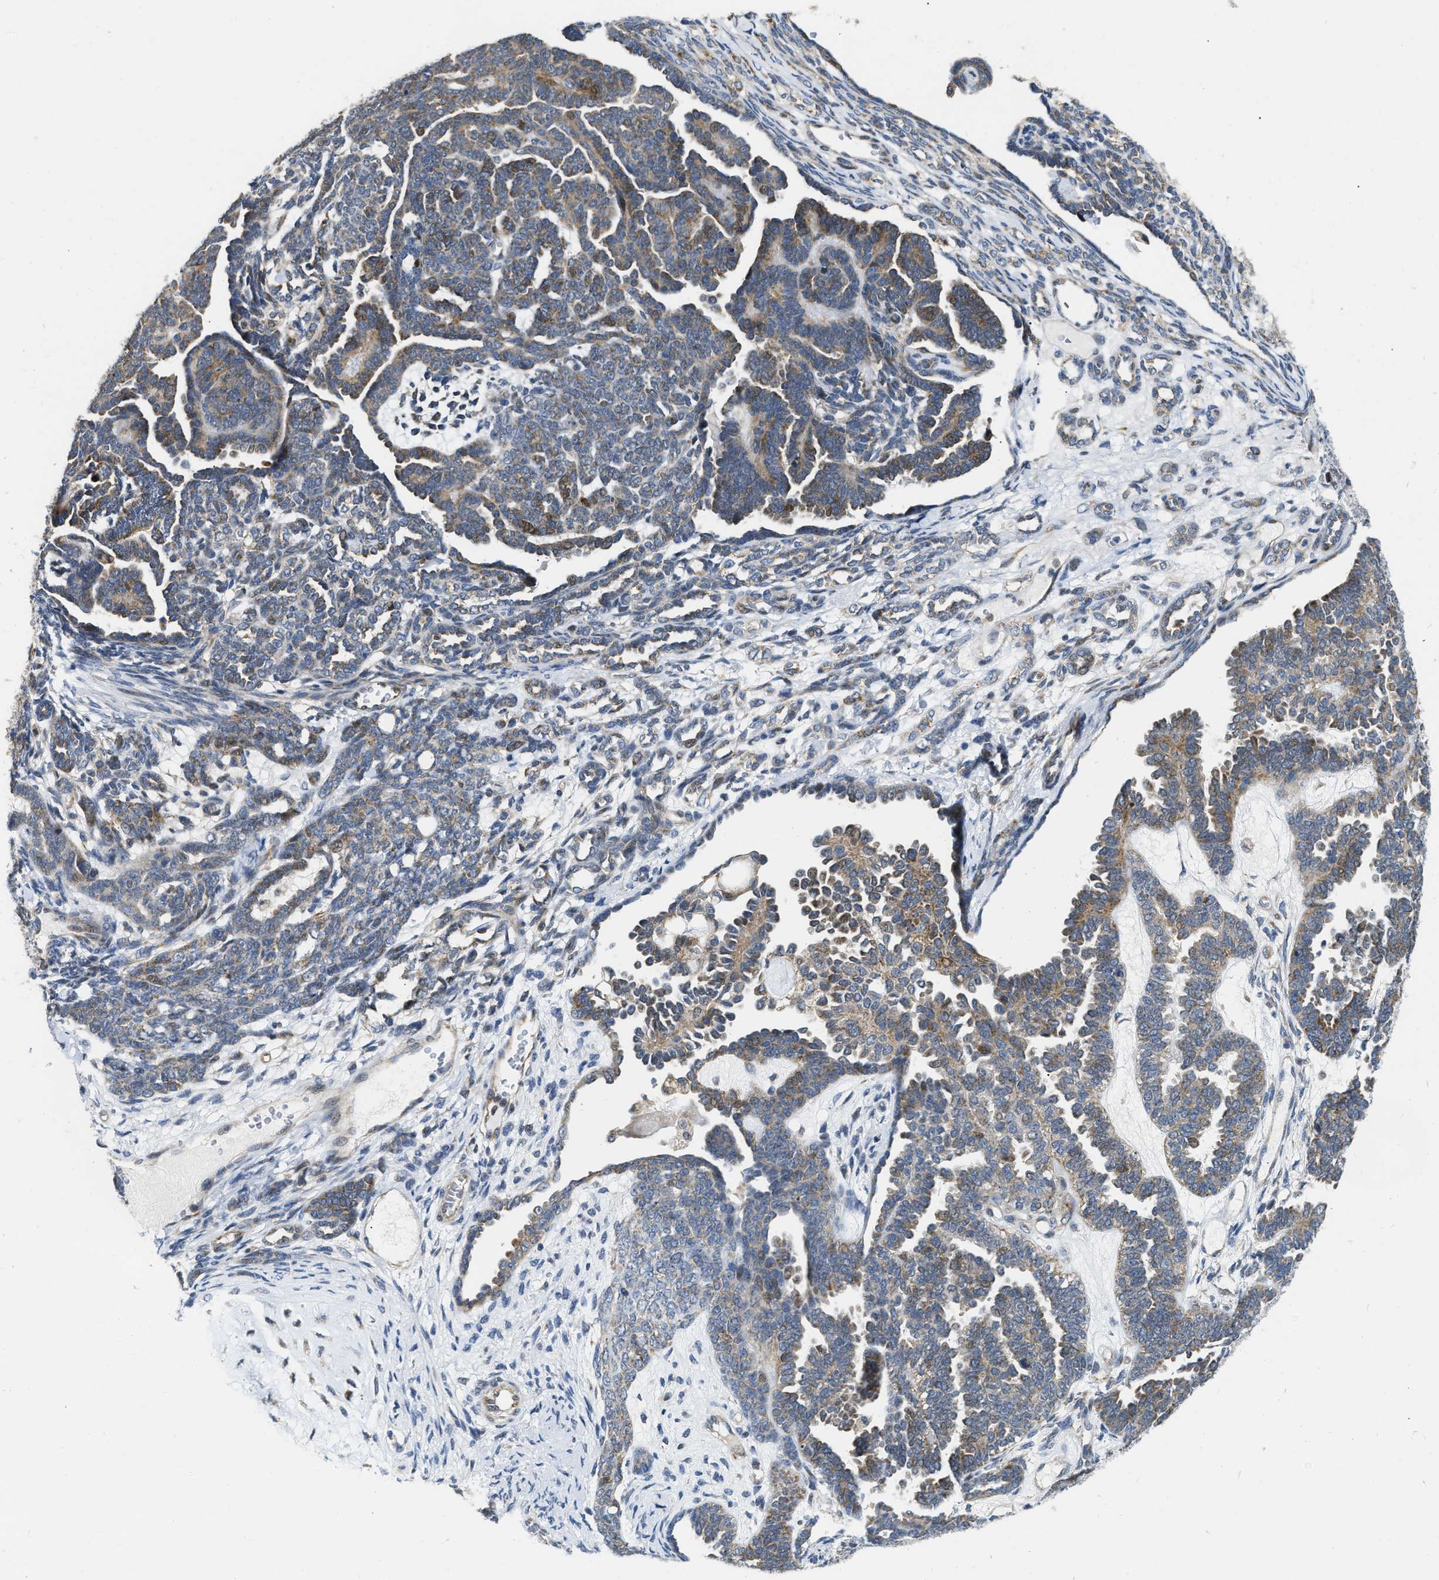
{"staining": {"intensity": "moderate", "quantity": ">75%", "location": "cytoplasmic/membranous"}, "tissue": "endometrial cancer", "cell_type": "Tumor cells", "image_type": "cancer", "snomed": [{"axis": "morphology", "description": "Neoplasm, malignant, NOS"}, {"axis": "topography", "description": "Endometrium"}], "caption": "Neoplasm (malignant) (endometrial) stained with a protein marker displays moderate staining in tumor cells.", "gene": "DEPTOR", "patient": {"sex": "female", "age": 74}}